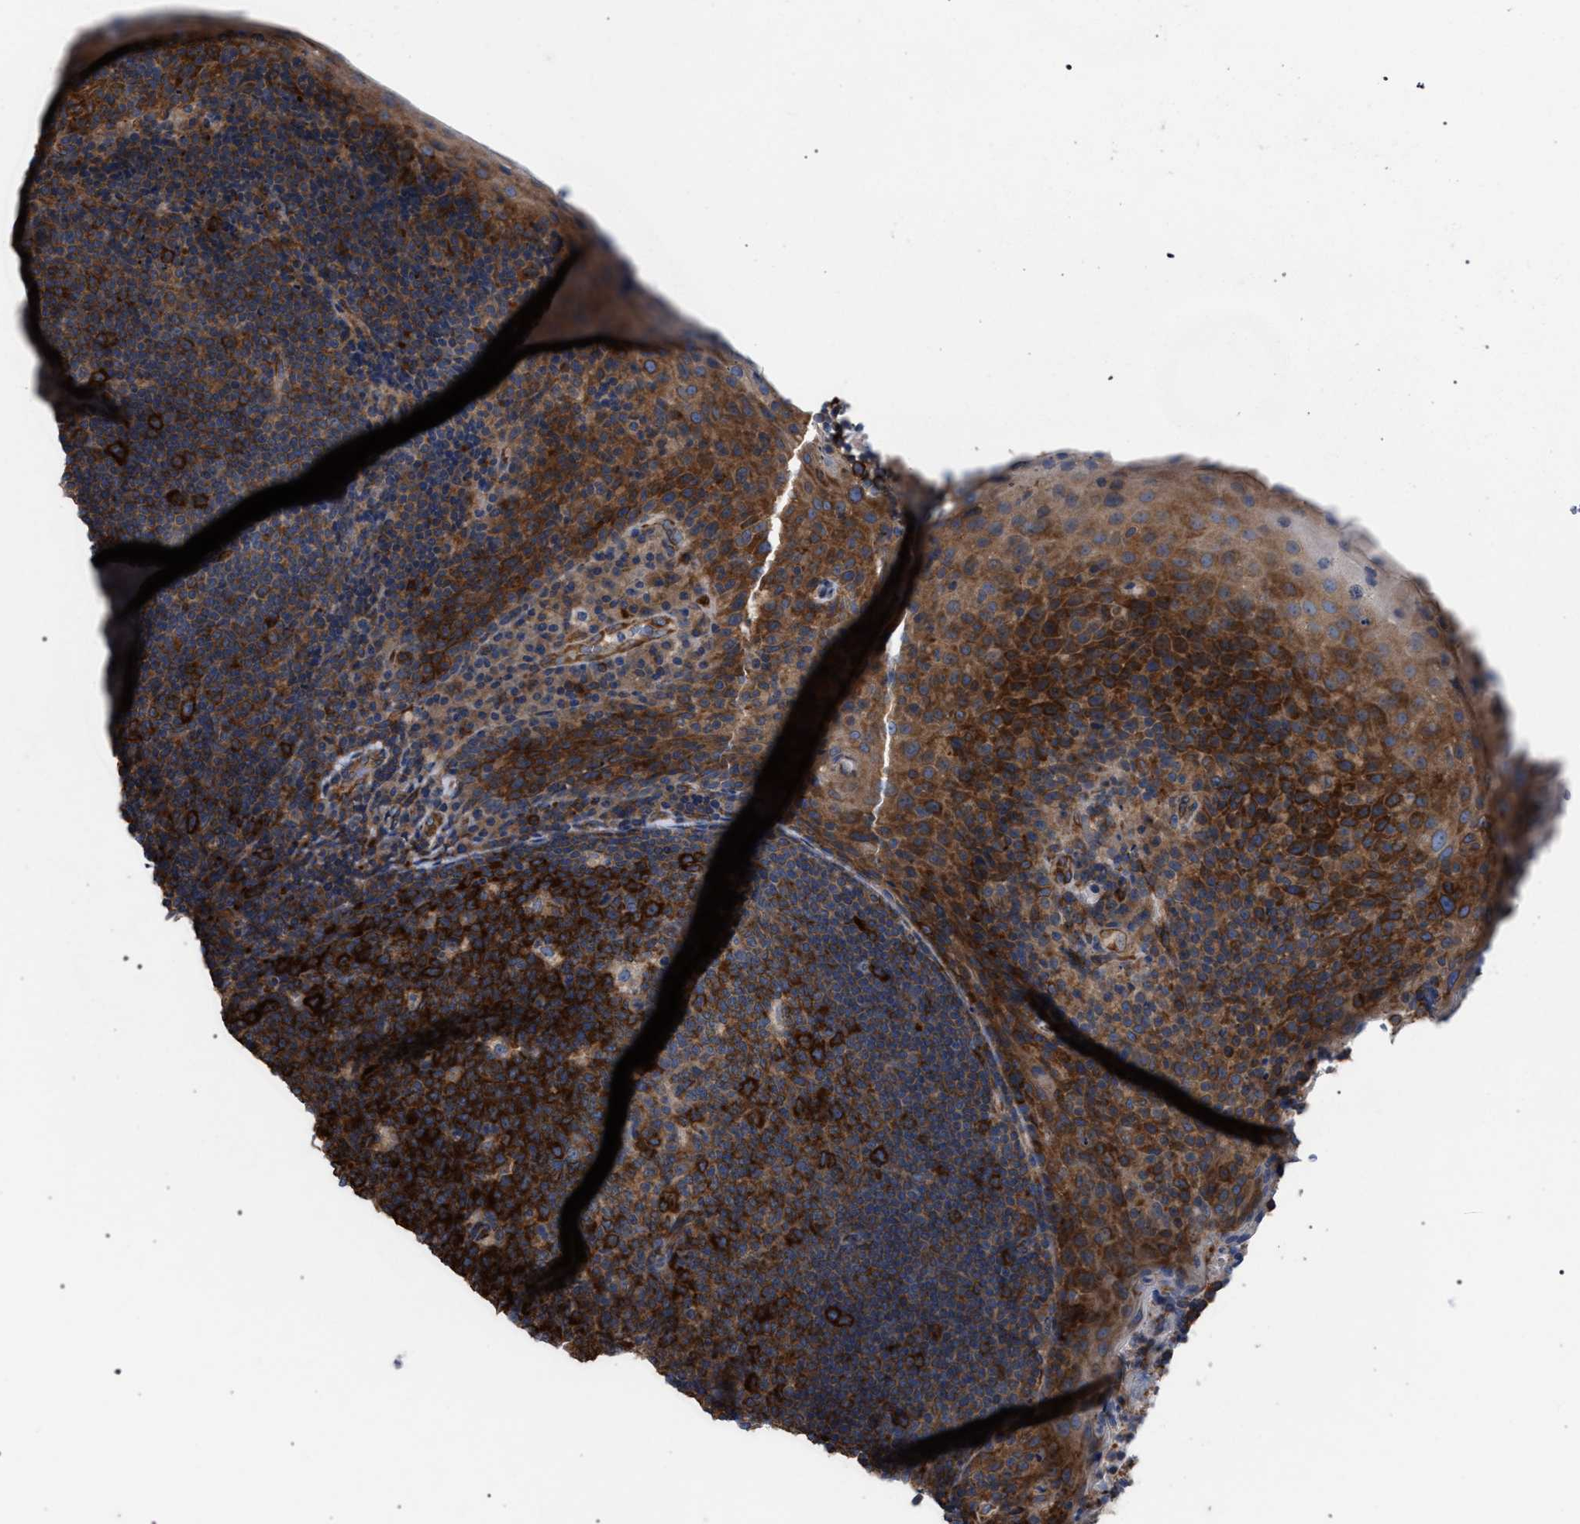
{"staining": {"intensity": "strong", "quantity": ">75%", "location": "cytoplasmic/membranous"}, "tissue": "tonsil", "cell_type": "Germinal center cells", "image_type": "normal", "snomed": [{"axis": "morphology", "description": "Normal tissue, NOS"}, {"axis": "topography", "description": "Tonsil"}], "caption": "Immunohistochemistry (IHC) image of unremarkable human tonsil stained for a protein (brown), which reveals high levels of strong cytoplasmic/membranous positivity in about >75% of germinal center cells.", "gene": "CDR2L", "patient": {"sex": "male", "age": 17}}